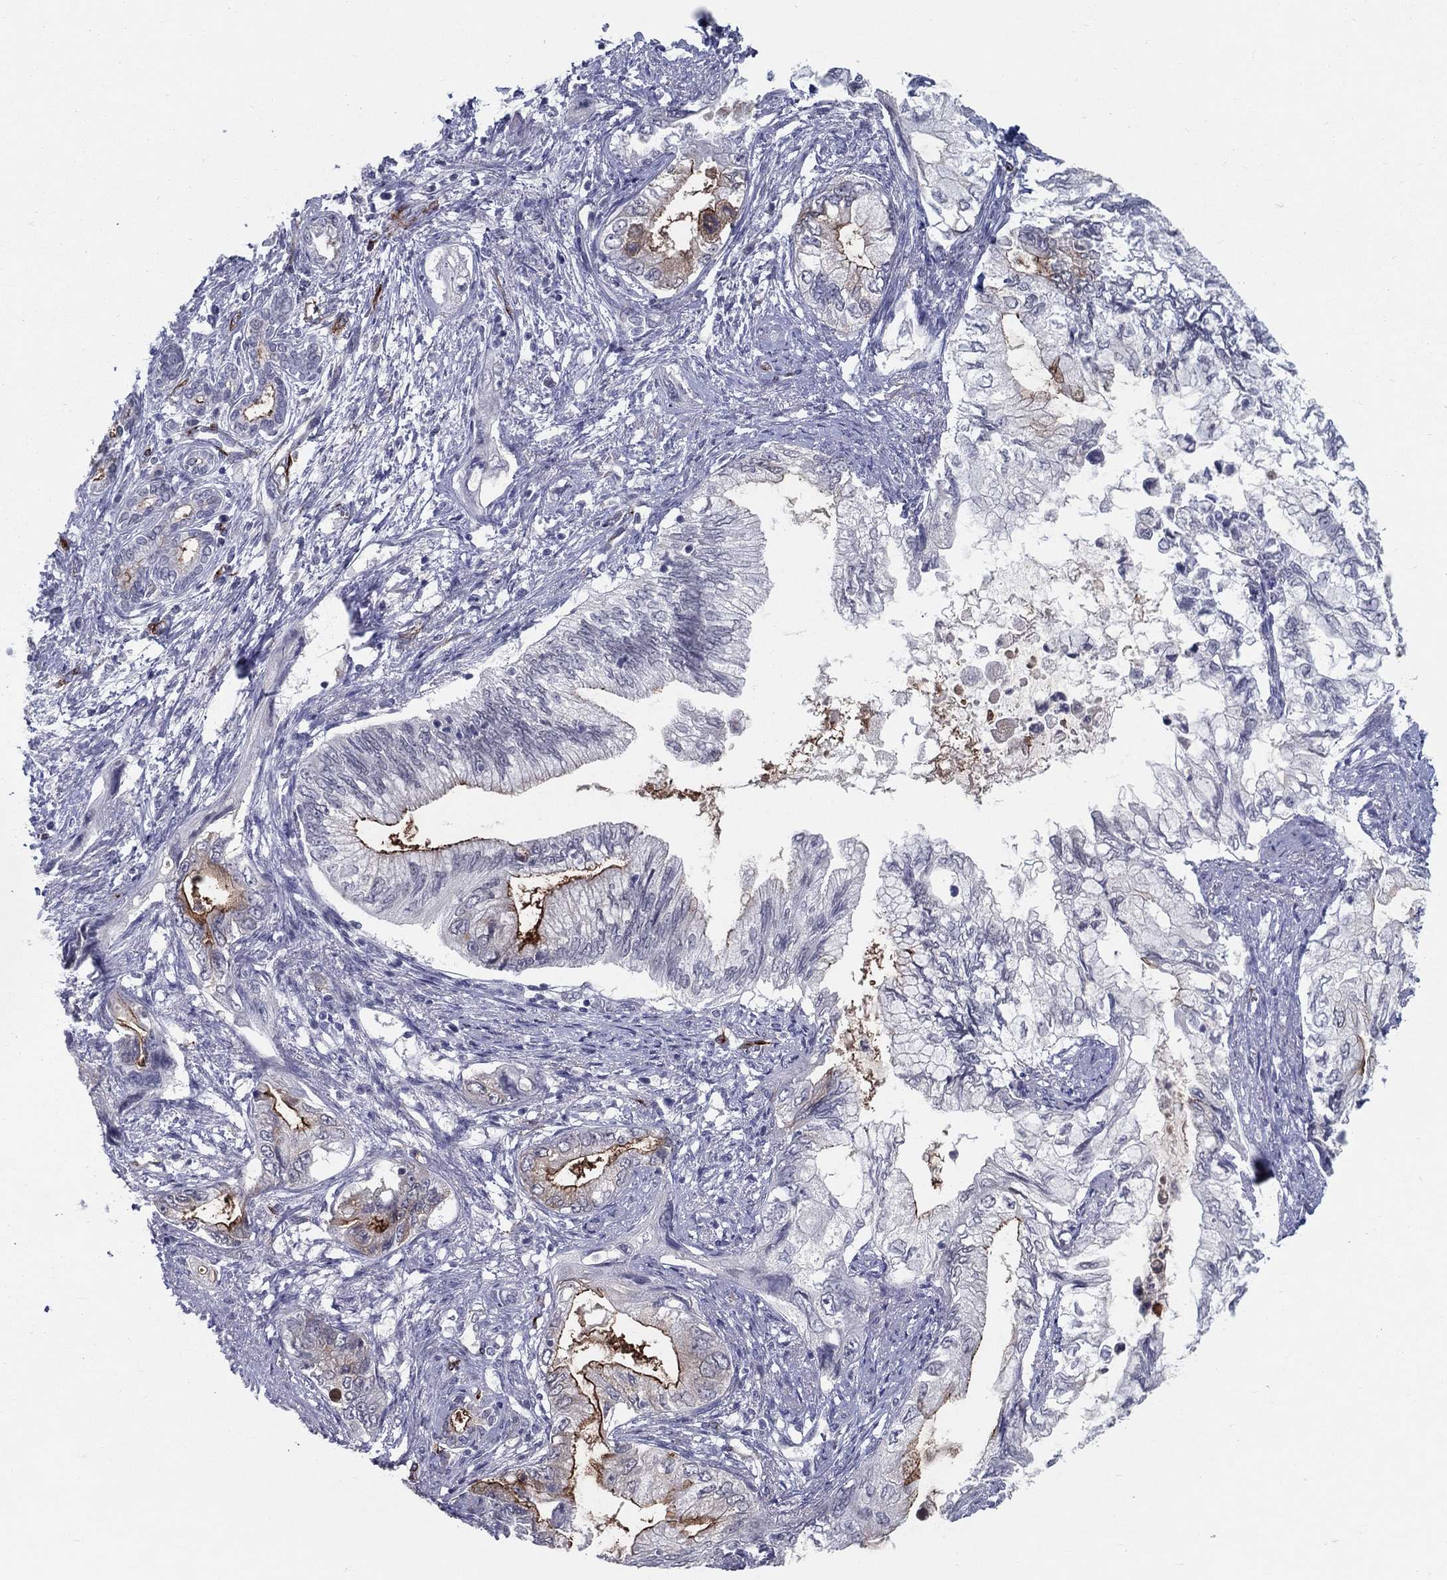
{"staining": {"intensity": "strong", "quantity": "<25%", "location": "cytoplasmic/membranous"}, "tissue": "pancreatic cancer", "cell_type": "Tumor cells", "image_type": "cancer", "snomed": [{"axis": "morphology", "description": "Adenocarcinoma, NOS"}, {"axis": "topography", "description": "Pancreas"}], "caption": "IHC (DAB (3,3'-diaminobenzidine)) staining of human pancreatic cancer shows strong cytoplasmic/membranous protein expression in about <25% of tumor cells. (DAB = brown stain, brightfield microscopy at high magnification).", "gene": "ACE2", "patient": {"sex": "female", "age": 73}}